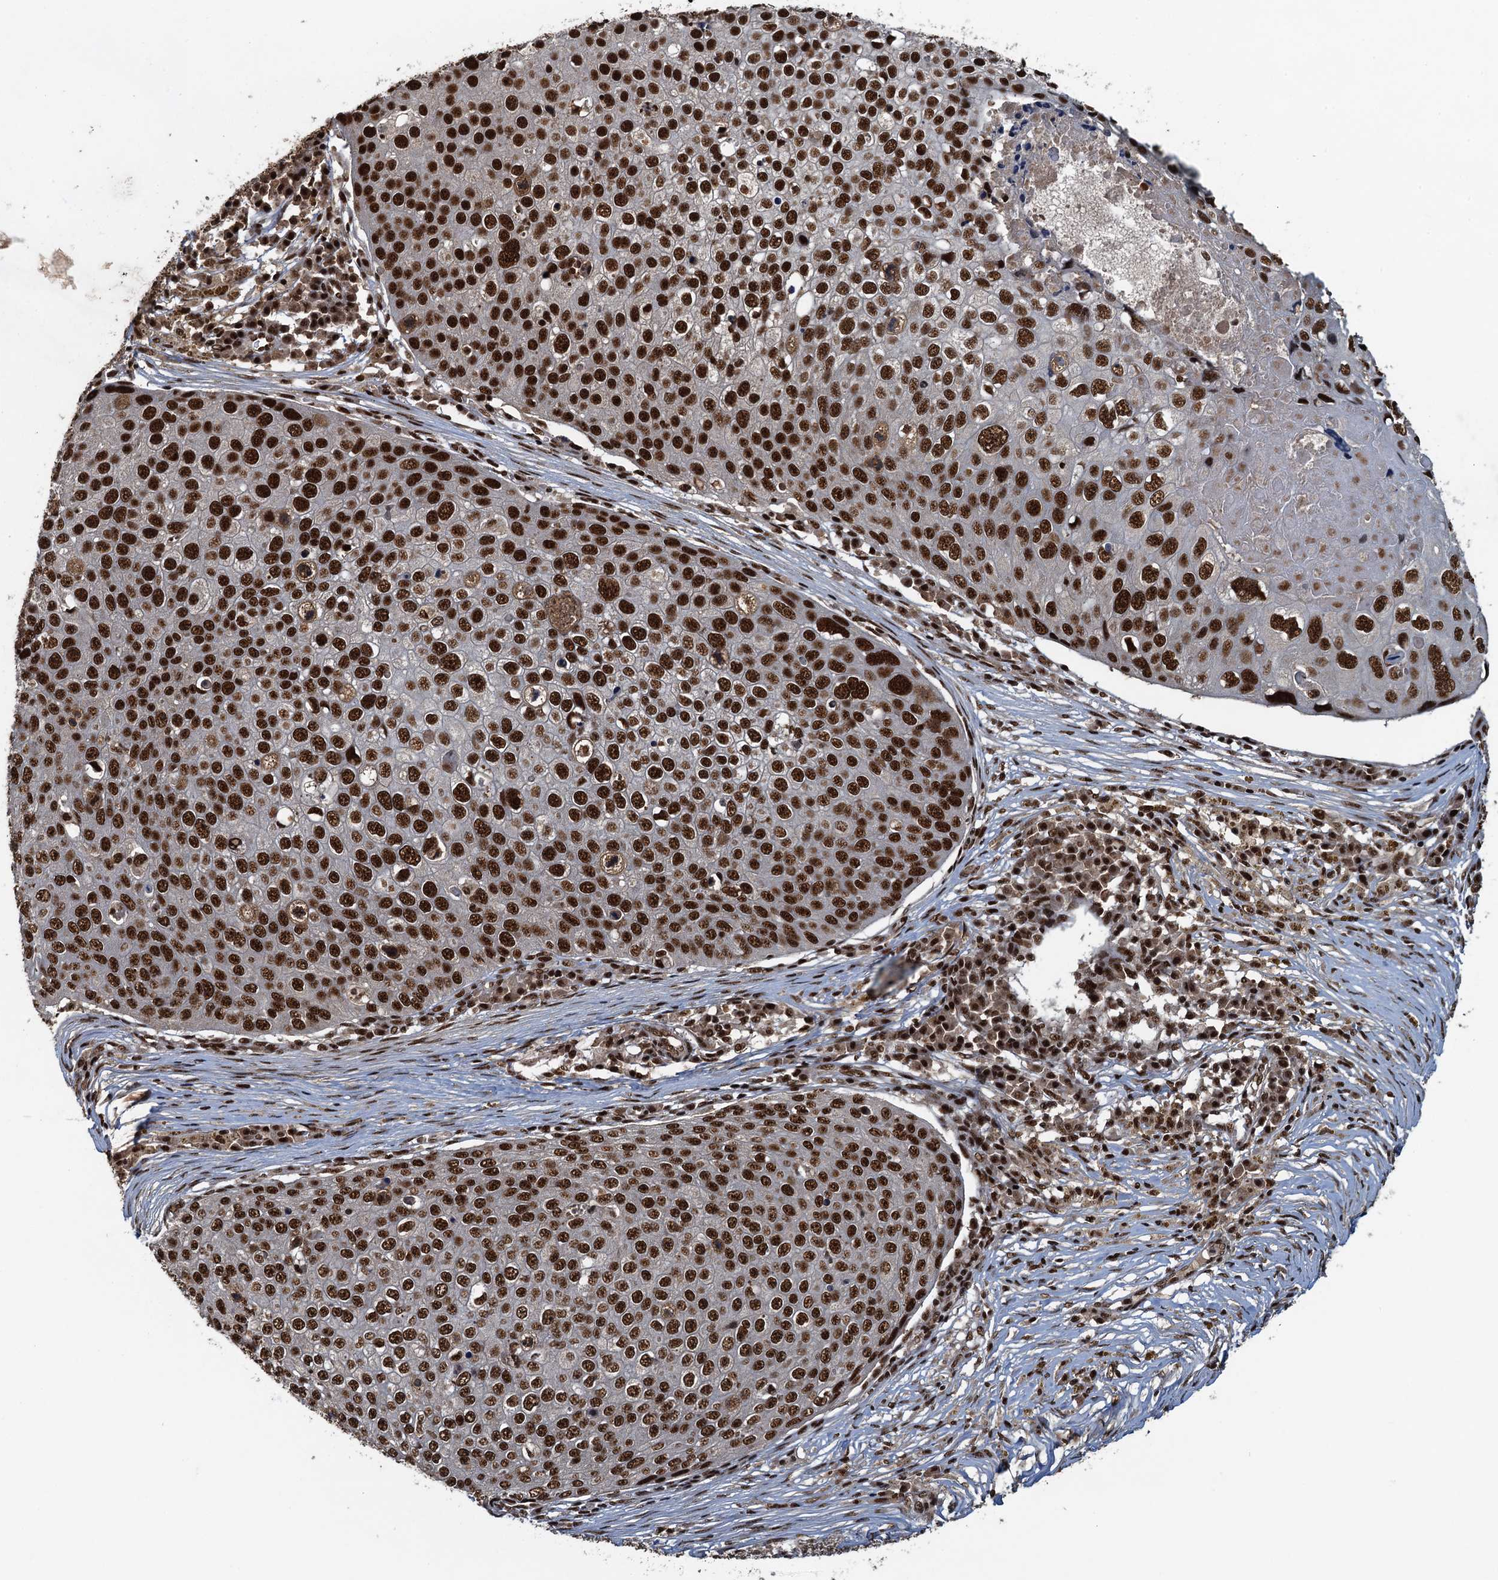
{"staining": {"intensity": "strong", "quantity": ">75%", "location": "nuclear"}, "tissue": "skin cancer", "cell_type": "Tumor cells", "image_type": "cancer", "snomed": [{"axis": "morphology", "description": "Squamous cell carcinoma, NOS"}, {"axis": "topography", "description": "Skin"}], "caption": "Skin cancer (squamous cell carcinoma) stained with DAB immunohistochemistry demonstrates high levels of strong nuclear expression in about >75% of tumor cells.", "gene": "ZC3H18", "patient": {"sex": "male", "age": 71}}